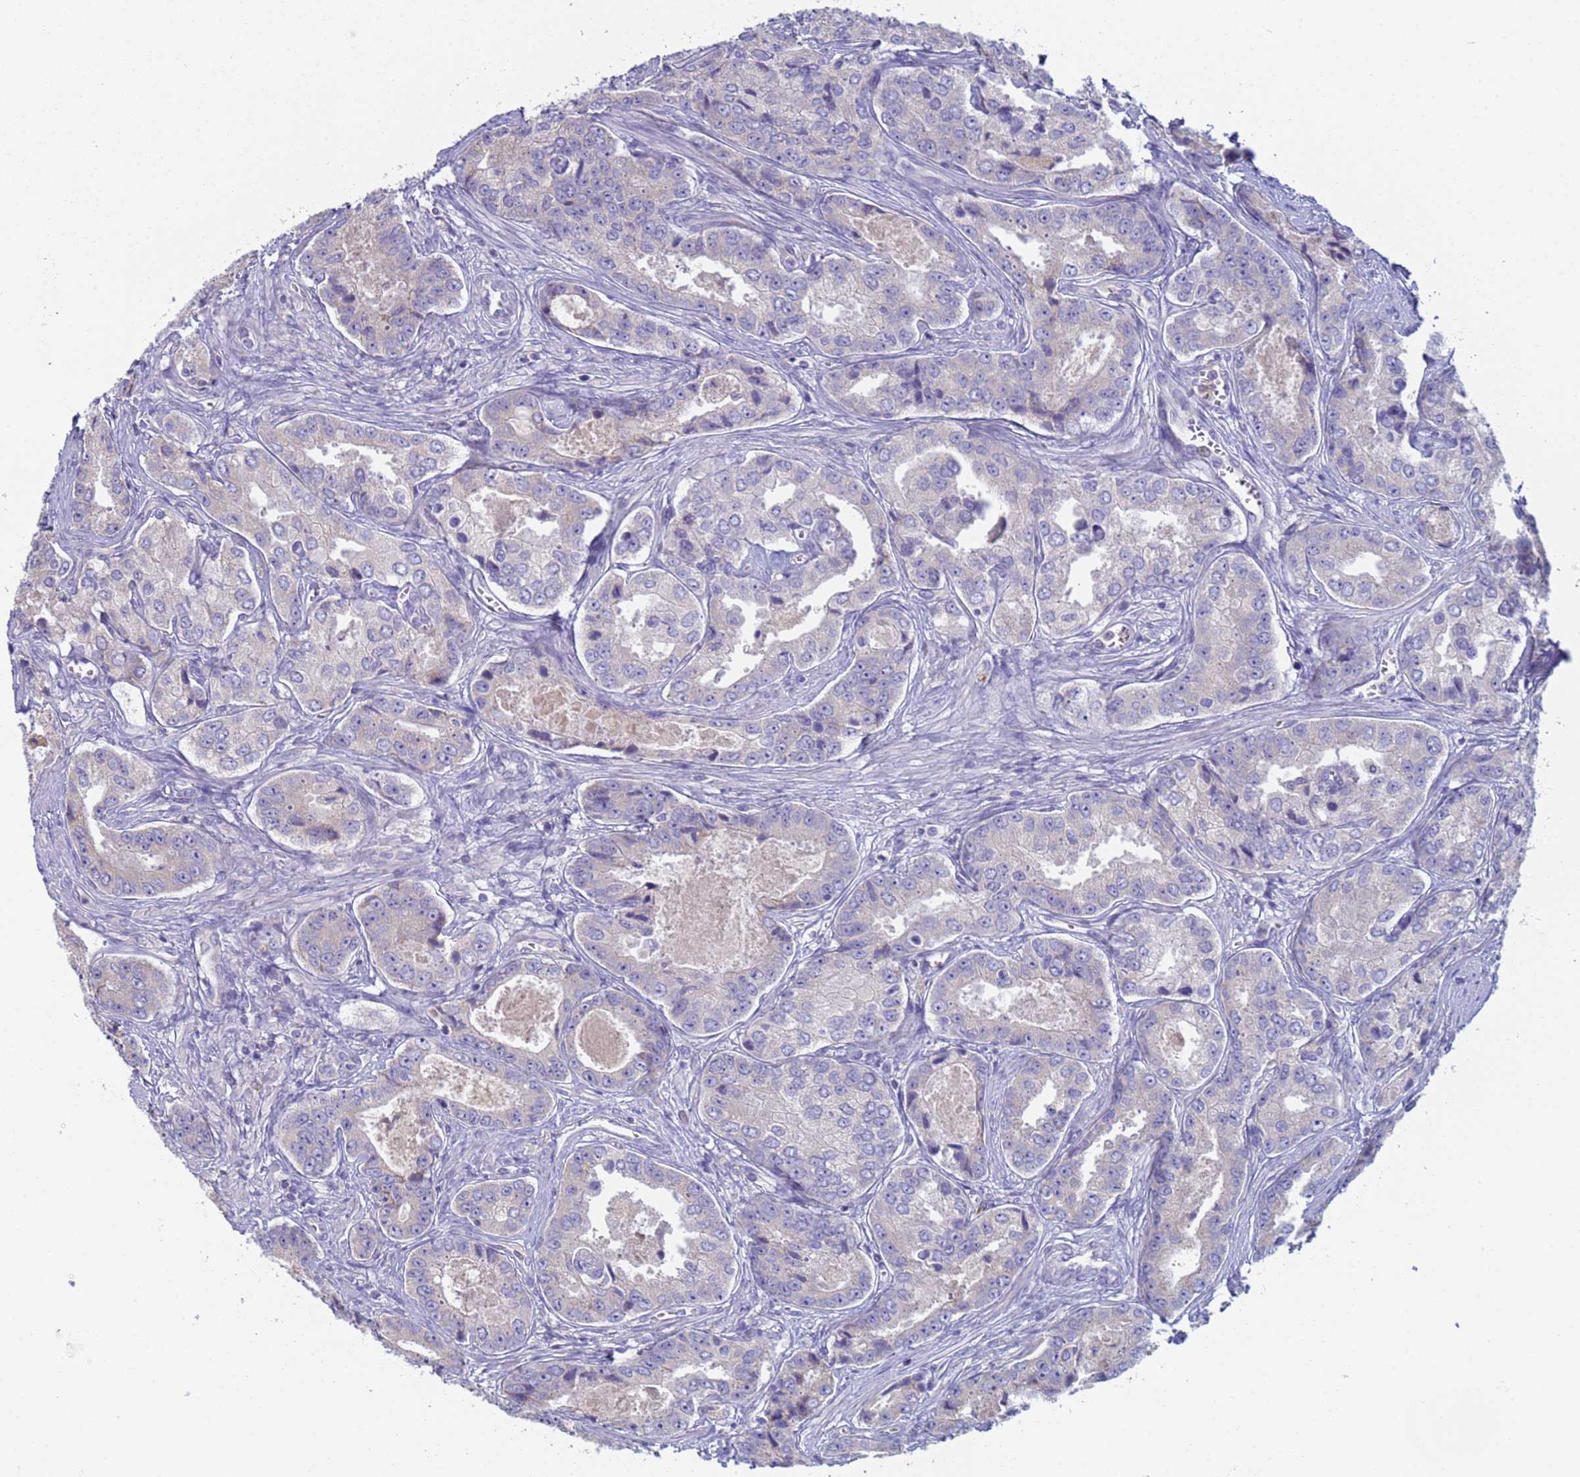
{"staining": {"intensity": "negative", "quantity": "none", "location": "none"}, "tissue": "prostate cancer", "cell_type": "Tumor cells", "image_type": "cancer", "snomed": [{"axis": "morphology", "description": "Adenocarcinoma, Low grade"}, {"axis": "topography", "description": "Prostate"}], "caption": "This photomicrograph is of prostate adenocarcinoma (low-grade) stained with immunohistochemistry (IHC) to label a protein in brown with the nuclei are counter-stained blue. There is no staining in tumor cells. (DAB (3,3'-diaminobenzidine) immunohistochemistry (IHC) visualized using brightfield microscopy, high magnification).", "gene": "CR1", "patient": {"sex": "male", "age": 68}}